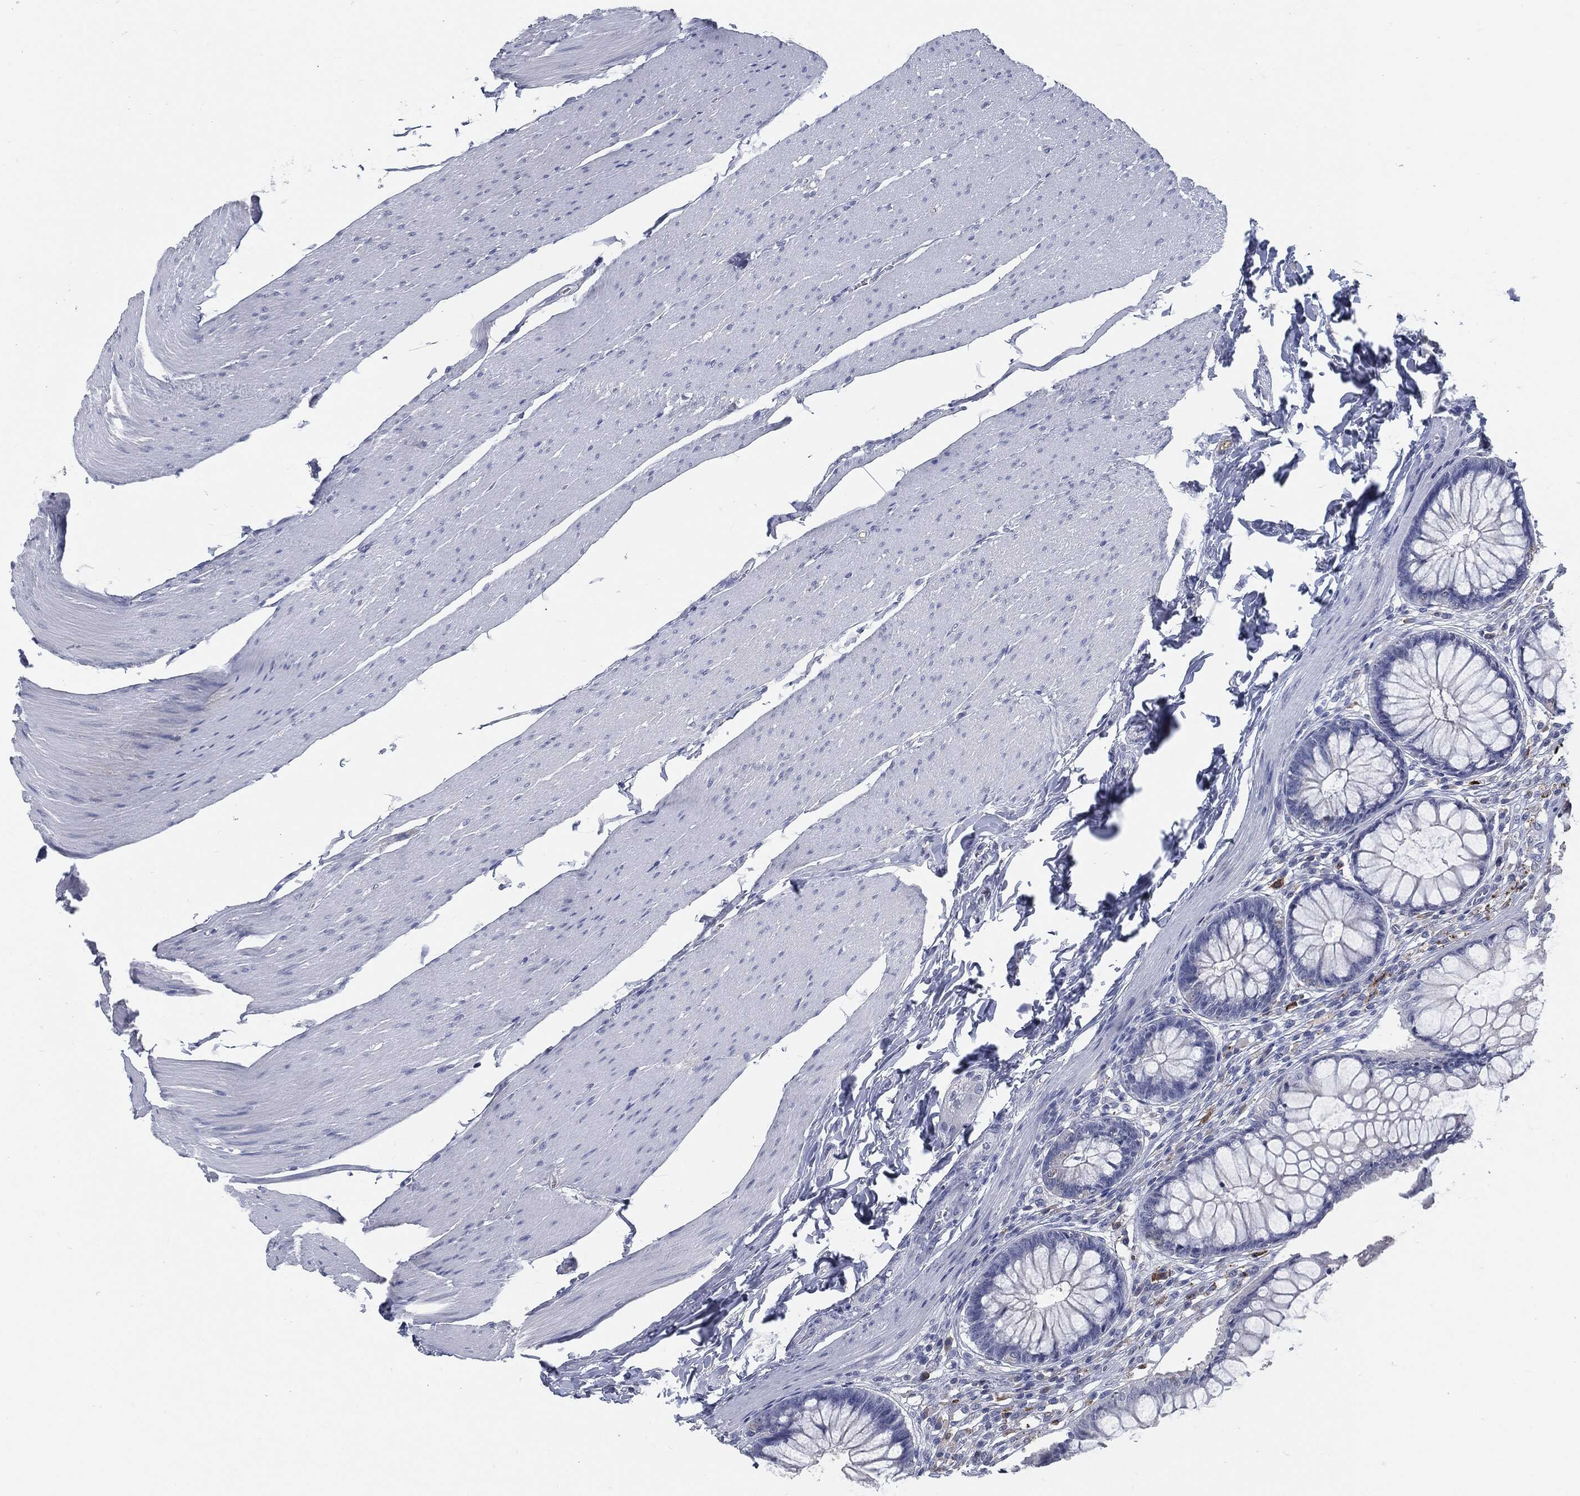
{"staining": {"intensity": "negative", "quantity": "none", "location": "none"}, "tissue": "rectum", "cell_type": "Glandular cells", "image_type": "normal", "snomed": [{"axis": "morphology", "description": "Normal tissue, NOS"}, {"axis": "topography", "description": "Rectum"}], "caption": "Glandular cells show no significant positivity in normal rectum. (Stains: DAB immunohistochemistry with hematoxylin counter stain, Microscopy: brightfield microscopy at high magnification).", "gene": "MST1", "patient": {"sex": "female", "age": 58}}